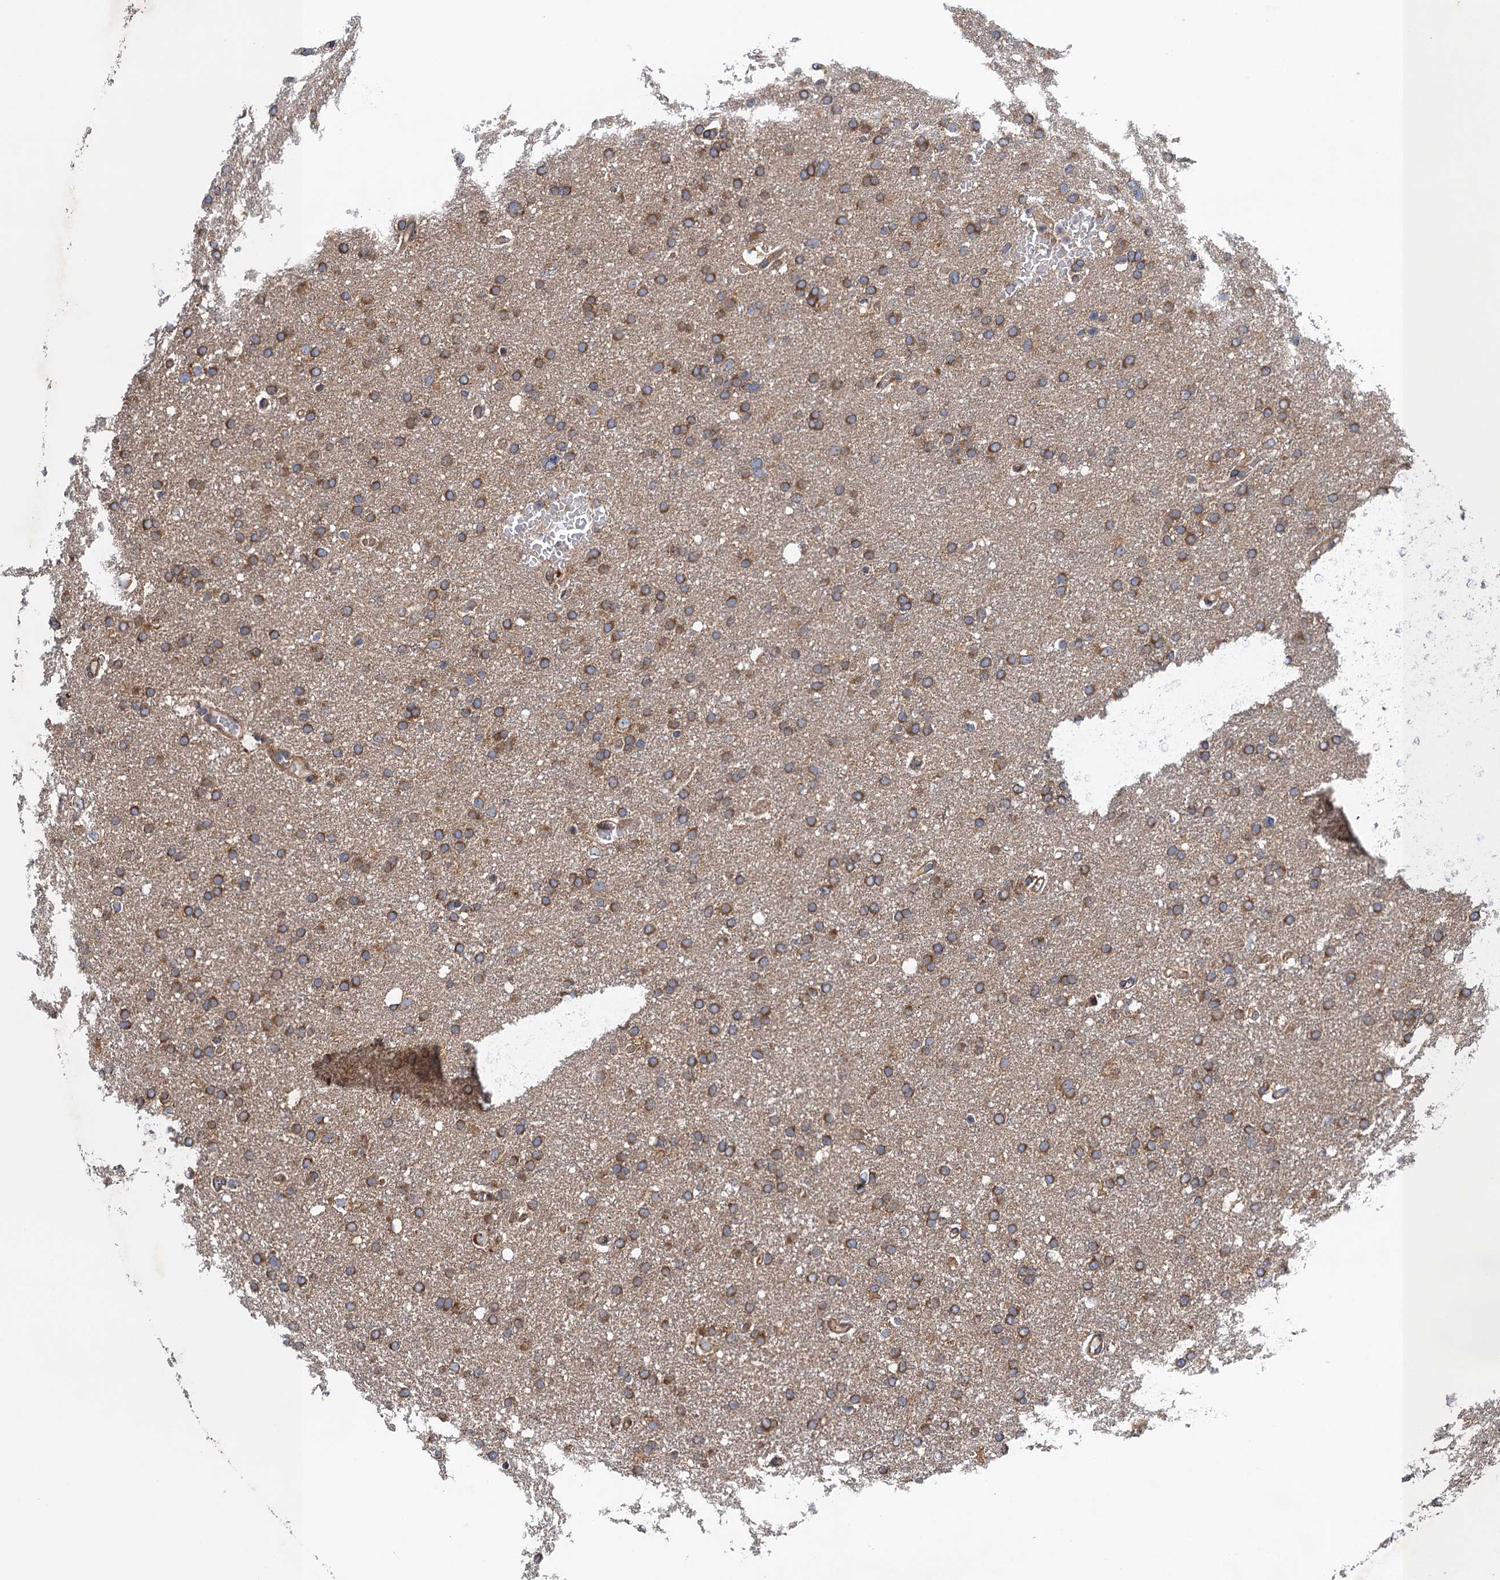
{"staining": {"intensity": "moderate", "quantity": ">75%", "location": "cytoplasmic/membranous"}, "tissue": "glioma", "cell_type": "Tumor cells", "image_type": "cancer", "snomed": [{"axis": "morphology", "description": "Glioma, malignant, High grade"}, {"axis": "topography", "description": "Cerebral cortex"}], "caption": "Human malignant high-grade glioma stained with a protein marker displays moderate staining in tumor cells.", "gene": "MDM1", "patient": {"sex": "female", "age": 36}}